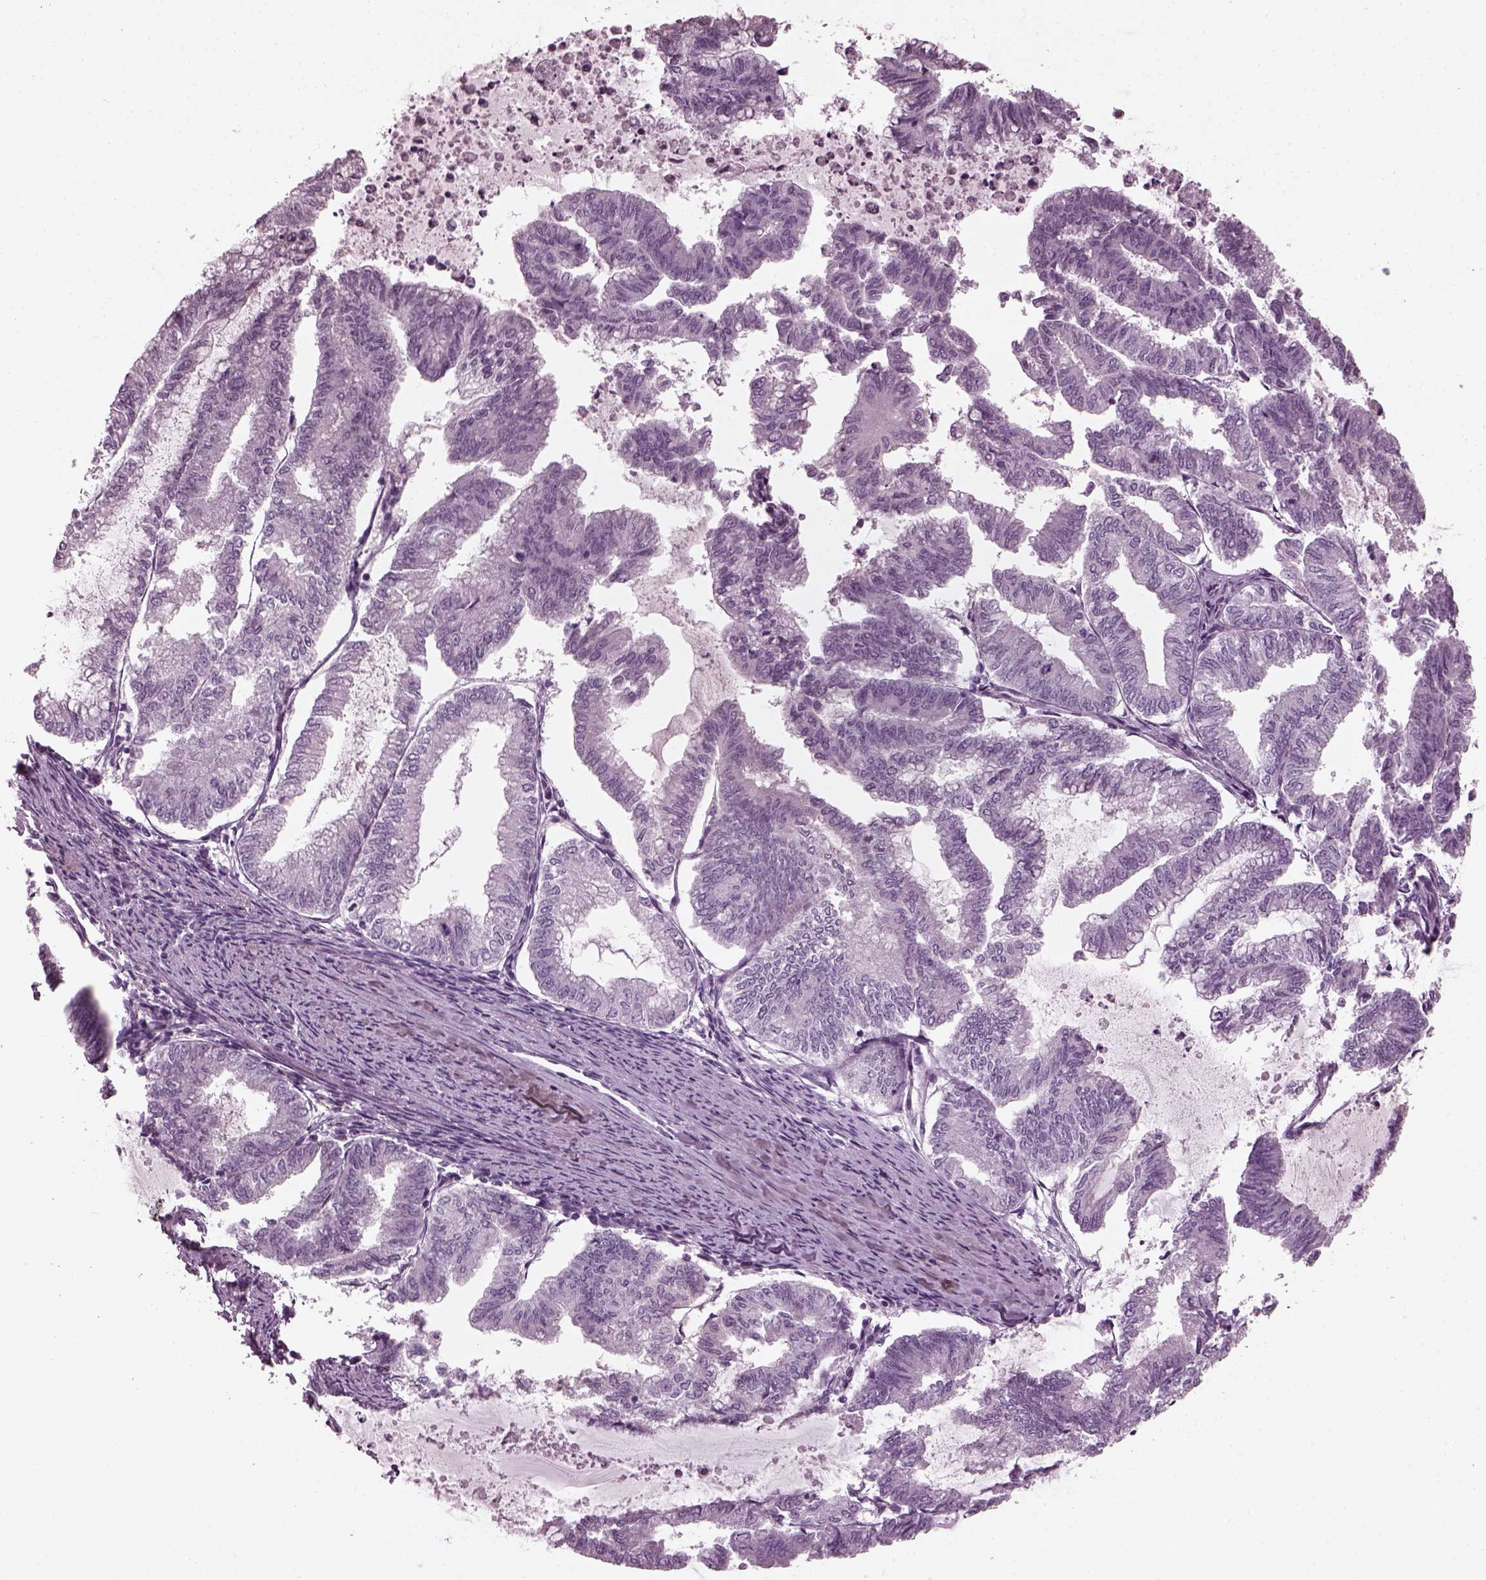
{"staining": {"intensity": "negative", "quantity": "none", "location": "none"}, "tissue": "endometrial cancer", "cell_type": "Tumor cells", "image_type": "cancer", "snomed": [{"axis": "morphology", "description": "Adenocarcinoma, NOS"}, {"axis": "topography", "description": "Endometrium"}], "caption": "This is an immunohistochemistry micrograph of endometrial cancer (adenocarcinoma). There is no expression in tumor cells.", "gene": "SLC6A17", "patient": {"sex": "female", "age": 79}}